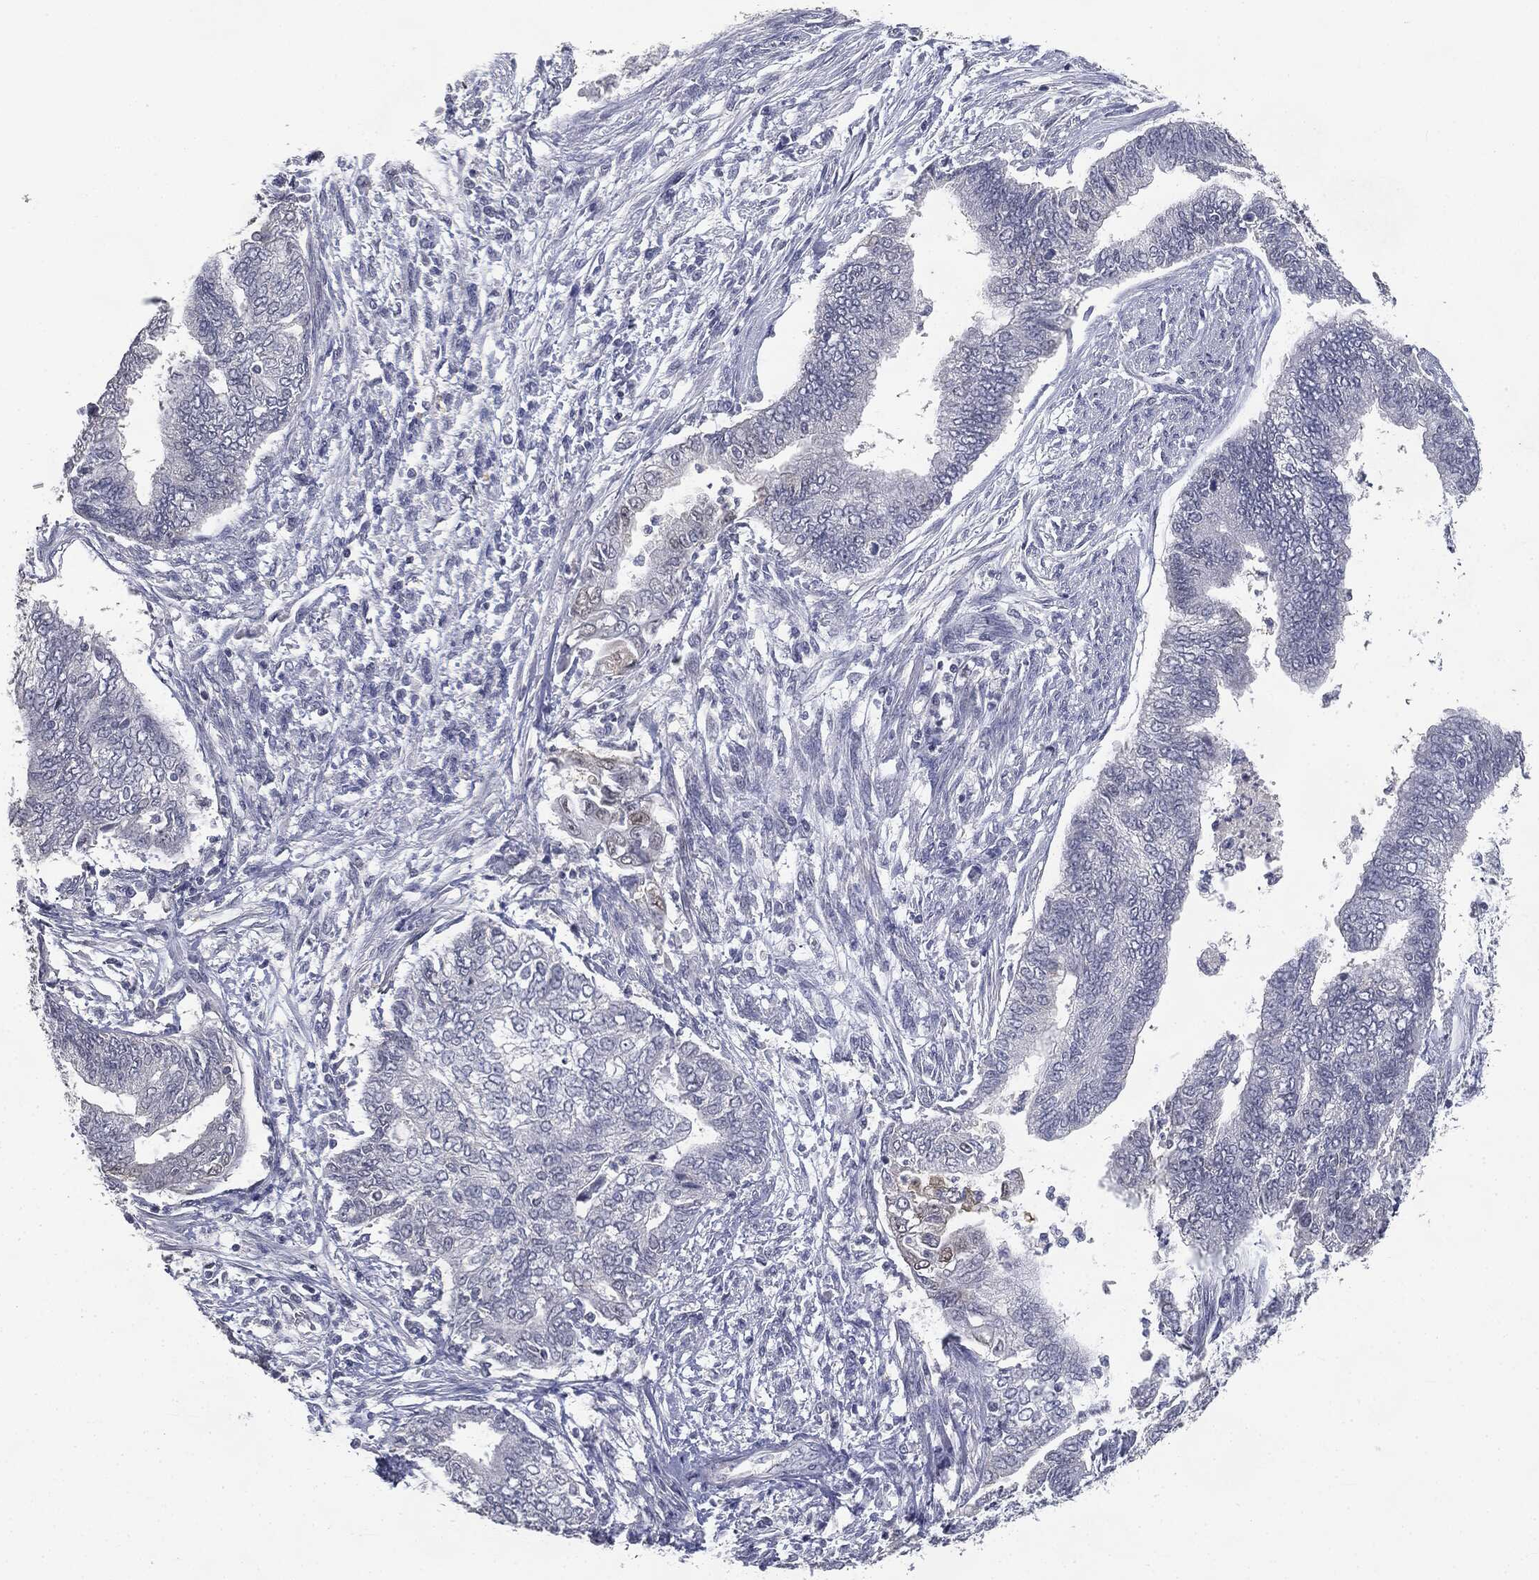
{"staining": {"intensity": "negative", "quantity": "none", "location": "none"}, "tissue": "endometrial cancer", "cell_type": "Tumor cells", "image_type": "cancer", "snomed": [{"axis": "morphology", "description": "Adenocarcinoma, NOS"}, {"axis": "topography", "description": "Endometrium"}], "caption": "Tumor cells show no significant expression in endometrial cancer.", "gene": "SLC2A2", "patient": {"sex": "female", "age": 65}}